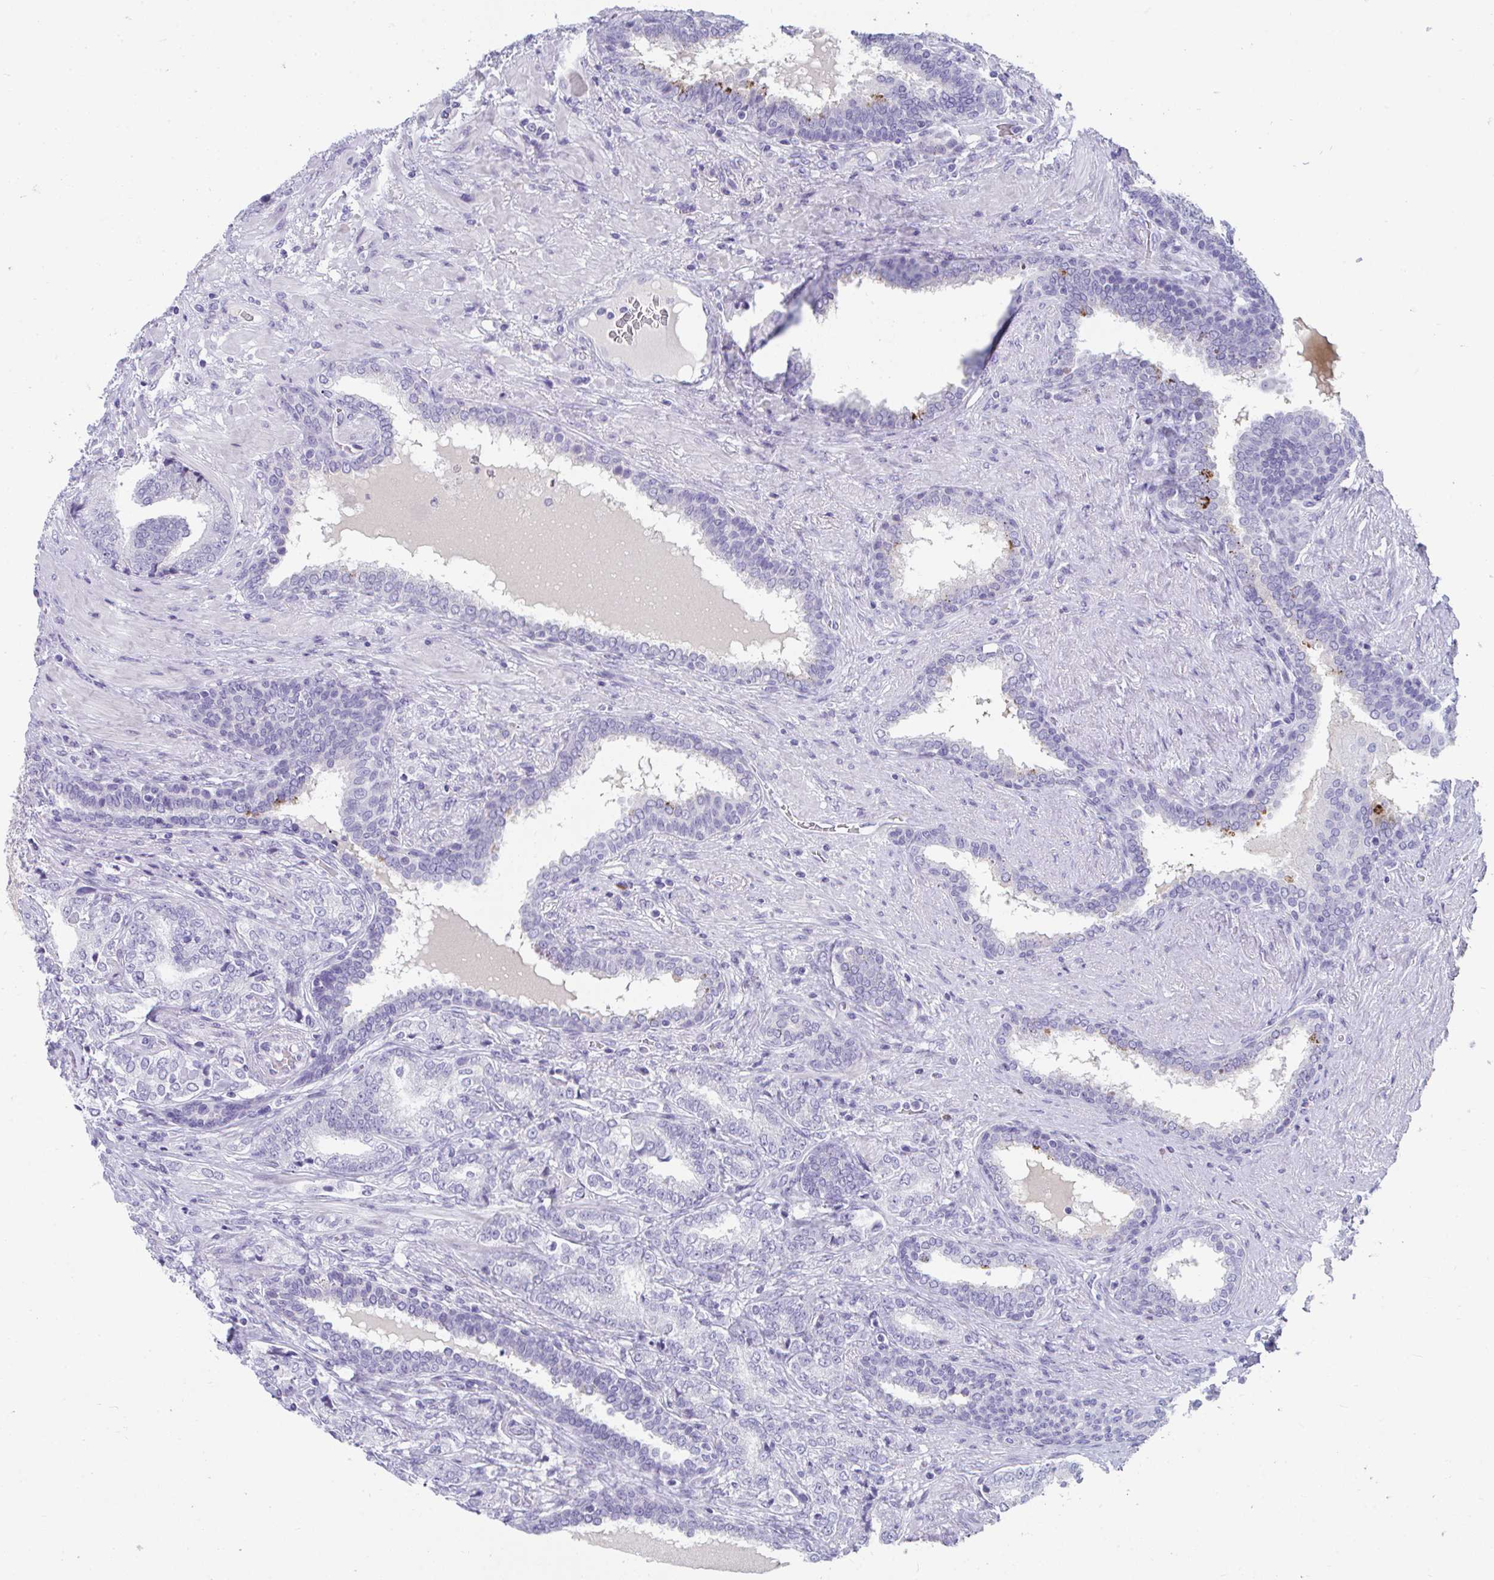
{"staining": {"intensity": "negative", "quantity": "none", "location": "none"}, "tissue": "prostate cancer", "cell_type": "Tumor cells", "image_type": "cancer", "snomed": [{"axis": "morphology", "description": "Adenocarcinoma, High grade"}, {"axis": "topography", "description": "Prostate"}], "caption": "Micrograph shows no protein expression in tumor cells of prostate adenocarcinoma (high-grade) tissue. Nuclei are stained in blue.", "gene": "TTC30B", "patient": {"sex": "male", "age": 72}}